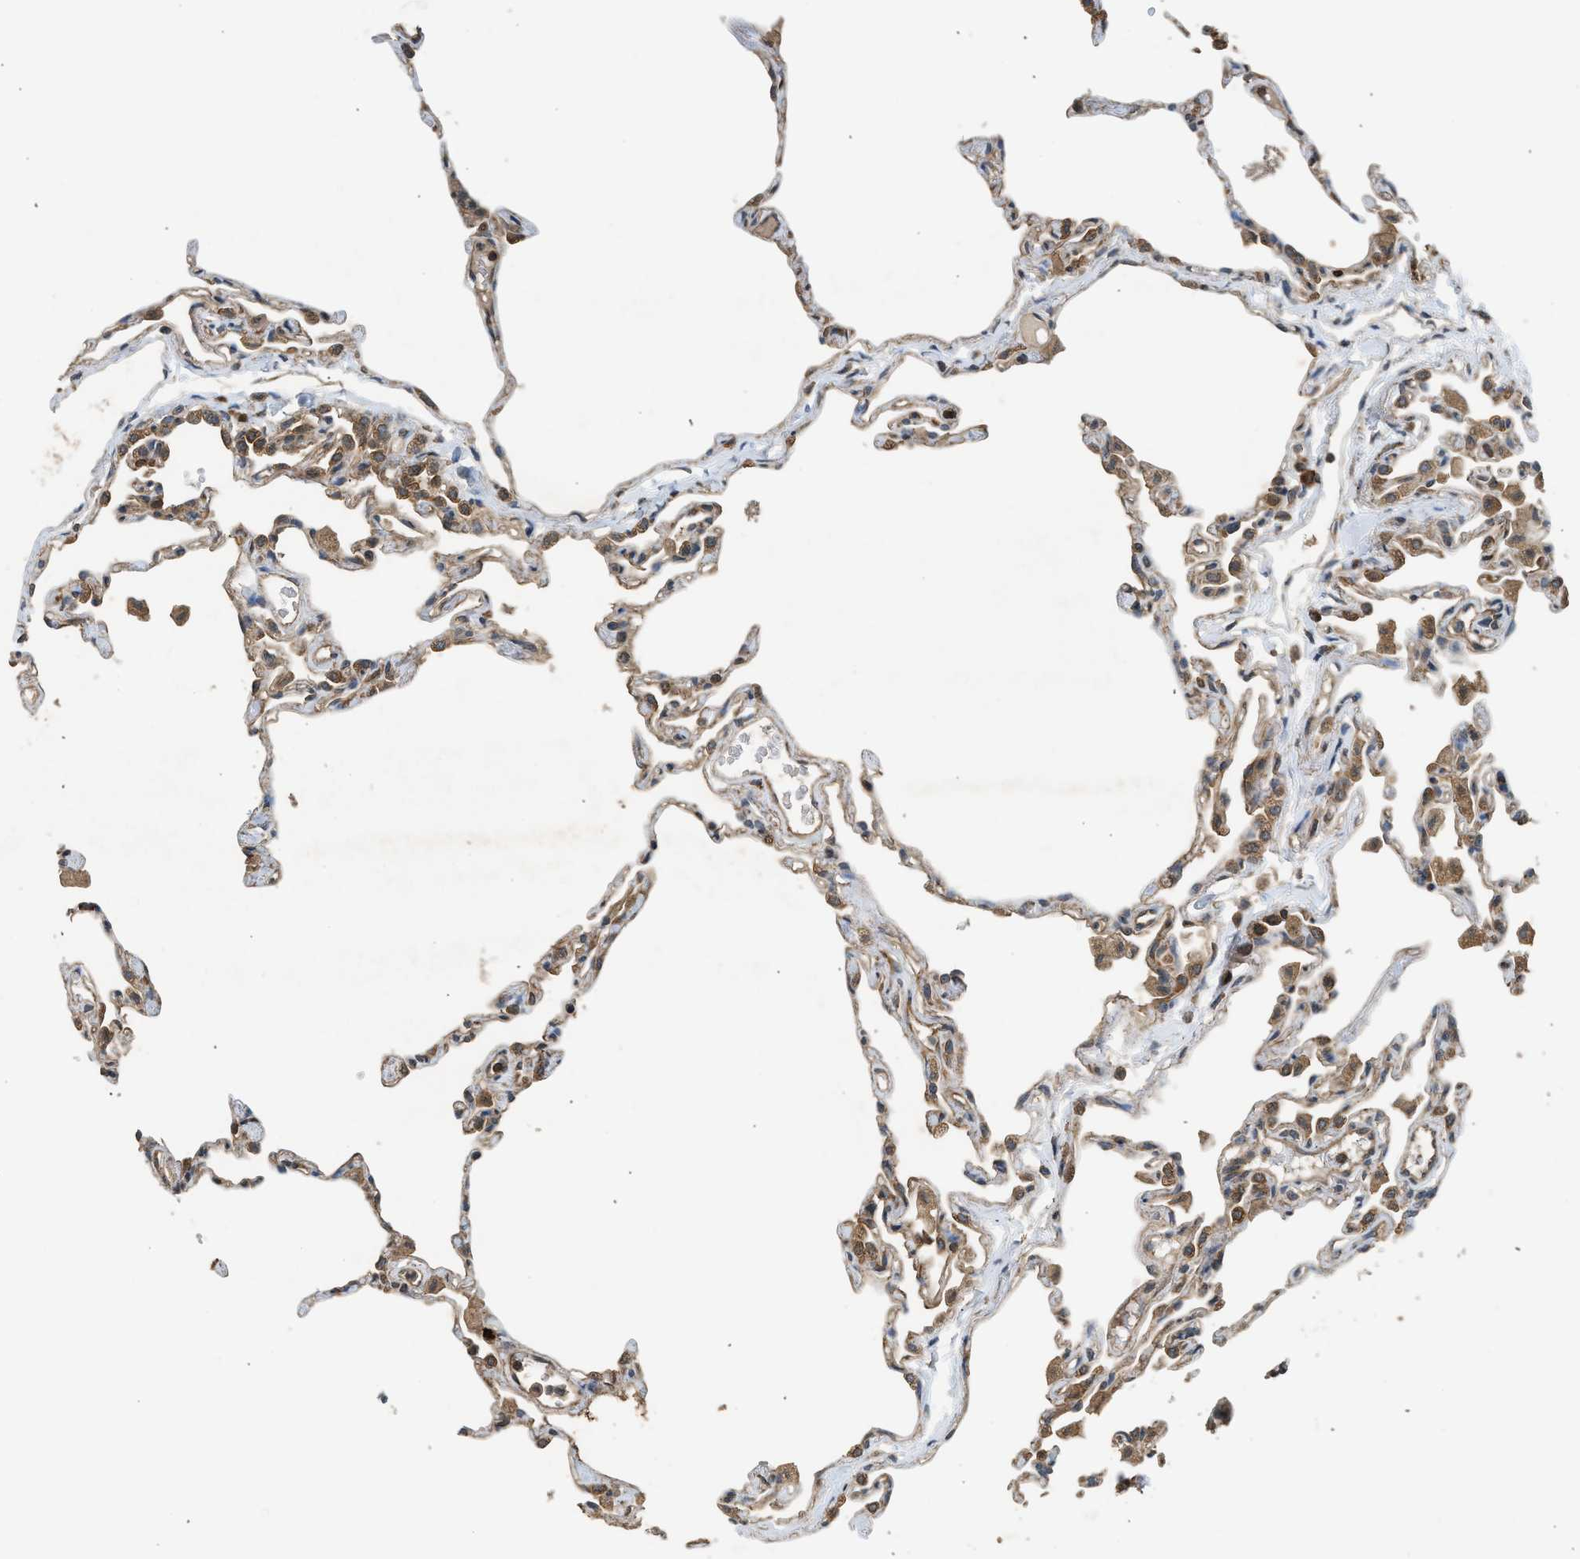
{"staining": {"intensity": "moderate", "quantity": "25%-75%", "location": "cytoplasmic/membranous"}, "tissue": "lung", "cell_type": "Alveolar cells", "image_type": "normal", "snomed": [{"axis": "morphology", "description": "Normal tissue, NOS"}, {"axis": "topography", "description": "Lung"}], "caption": "A photomicrograph of human lung stained for a protein shows moderate cytoplasmic/membranous brown staining in alveolar cells.", "gene": "HIP1R", "patient": {"sex": "female", "age": 49}}